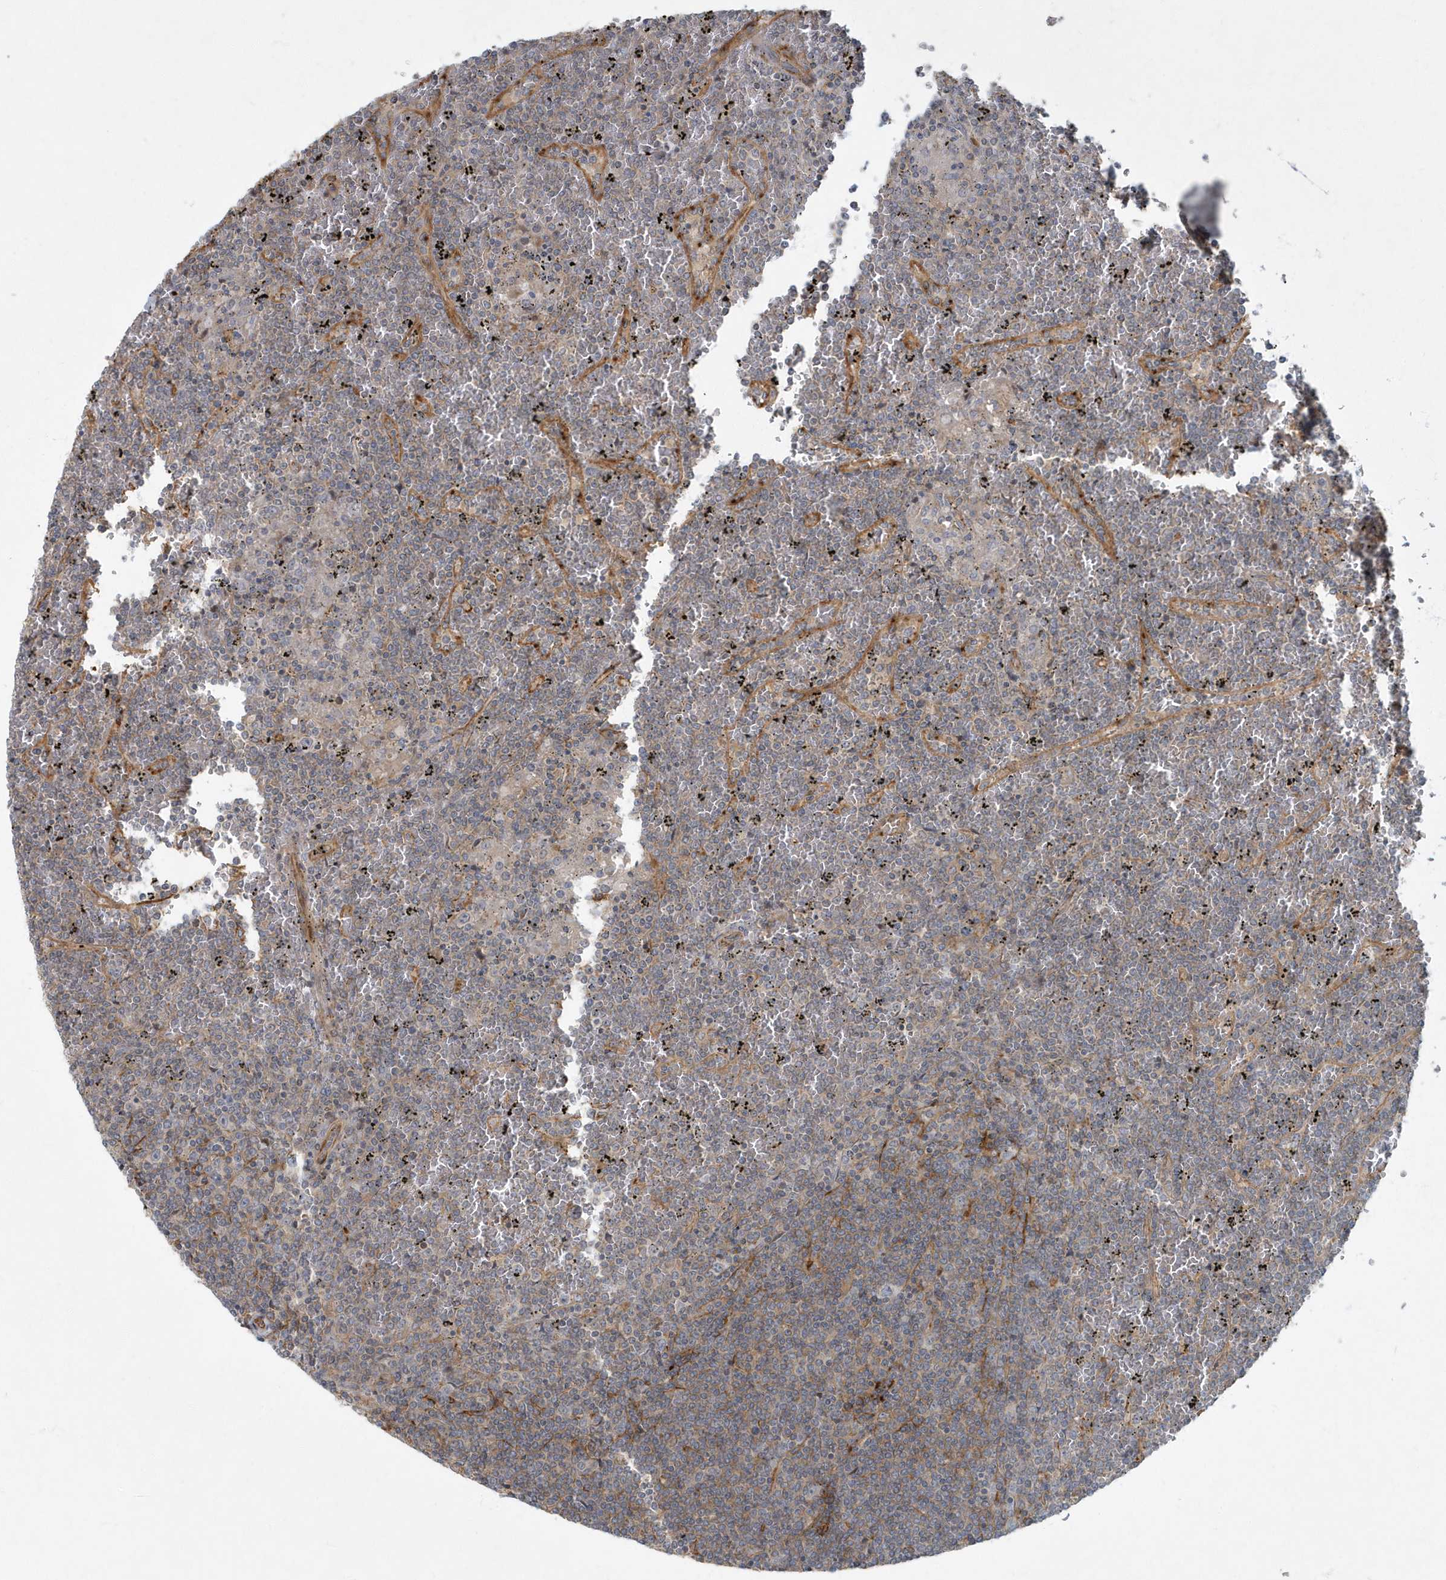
{"staining": {"intensity": "weak", "quantity": "25%-75%", "location": "cytoplasmic/membranous"}, "tissue": "lymphoma", "cell_type": "Tumor cells", "image_type": "cancer", "snomed": [{"axis": "morphology", "description": "Malignant lymphoma, non-Hodgkin's type, Low grade"}, {"axis": "topography", "description": "Spleen"}], "caption": "High-power microscopy captured an IHC histopathology image of malignant lymphoma, non-Hodgkin's type (low-grade), revealing weak cytoplasmic/membranous positivity in about 25%-75% of tumor cells. The staining is performed using DAB (3,3'-diaminobenzidine) brown chromogen to label protein expression. The nuclei are counter-stained blue using hematoxylin.", "gene": "ARHGEF38", "patient": {"sex": "female", "age": 19}}